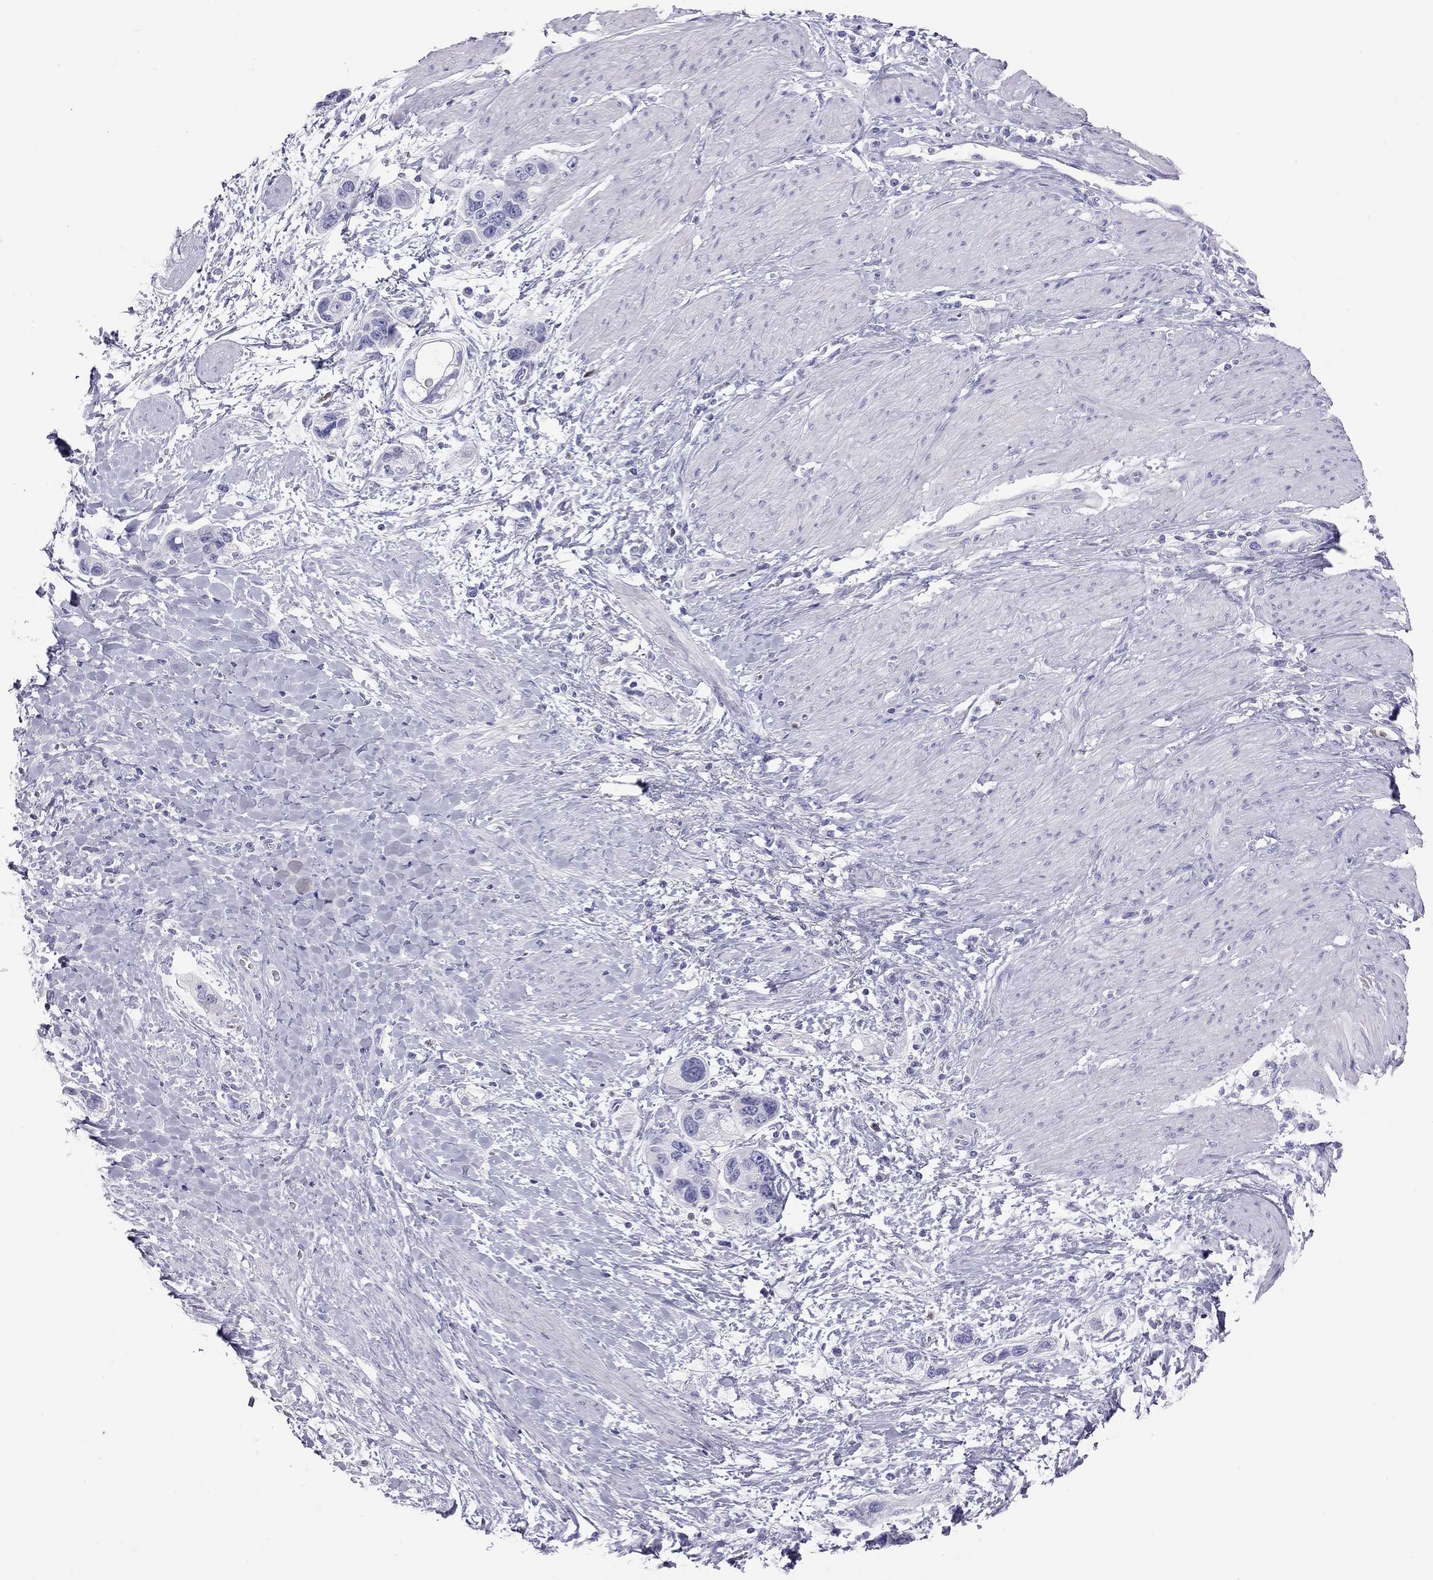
{"staining": {"intensity": "negative", "quantity": "none", "location": "none"}, "tissue": "stomach cancer", "cell_type": "Tumor cells", "image_type": "cancer", "snomed": [{"axis": "morphology", "description": "Adenocarcinoma, NOS"}, {"axis": "topography", "description": "Stomach, lower"}], "caption": "Immunohistochemistry image of stomach cancer stained for a protein (brown), which displays no staining in tumor cells.", "gene": "STAG3", "patient": {"sex": "female", "age": 93}}